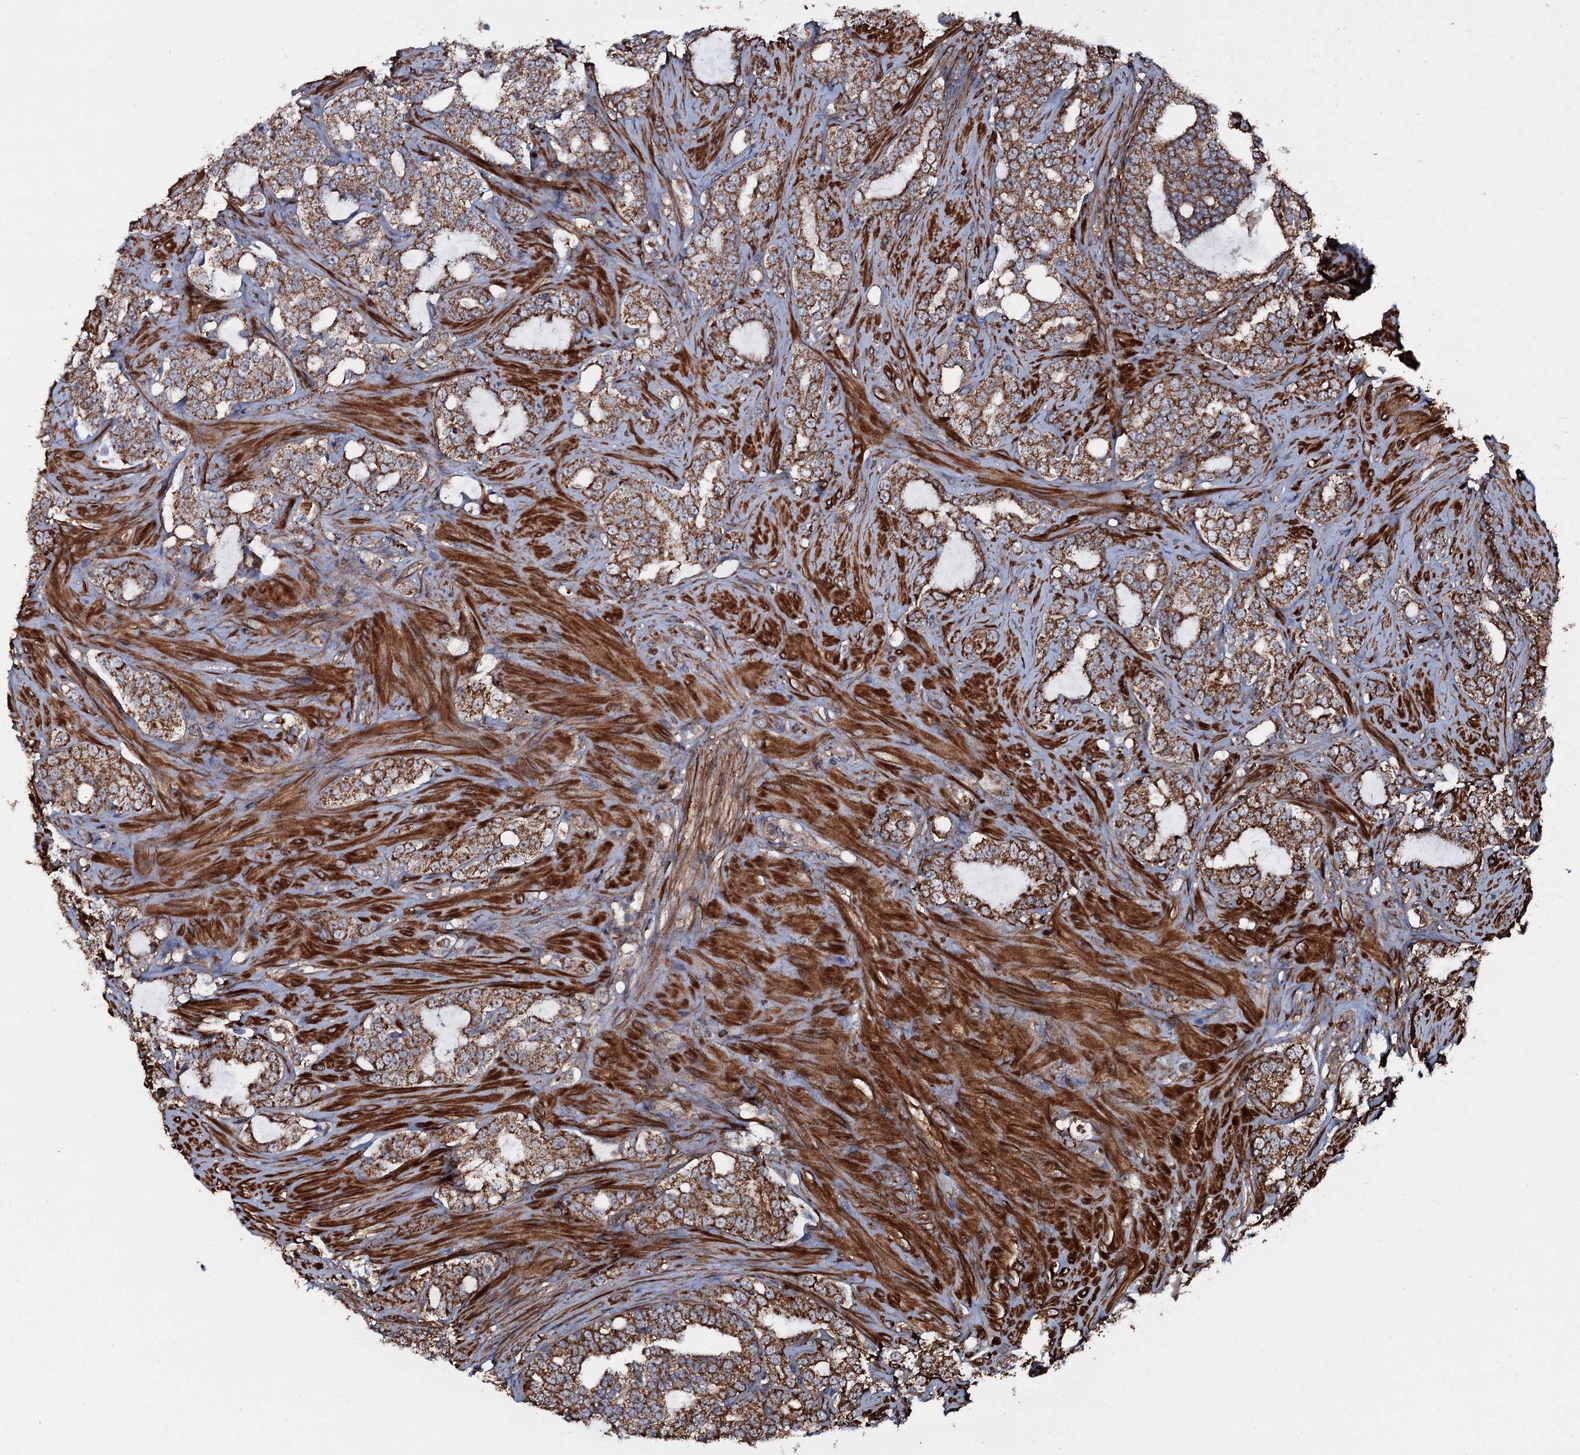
{"staining": {"intensity": "moderate", "quantity": ">75%", "location": "cytoplasmic/membranous"}, "tissue": "prostate cancer", "cell_type": "Tumor cells", "image_type": "cancer", "snomed": [{"axis": "morphology", "description": "Adenocarcinoma, High grade"}, {"axis": "topography", "description": "Prostate"}], "caption": "Immunohistochemistry (IHC) (DAB) staining of prostate adenocarcinoma (high-grade) demonstrates moderate cytoplasmic/membranous protein expression in about >75% of tumor cells.", "gene": "VWA8", "patient": {"sex": "male", "age": 64}}